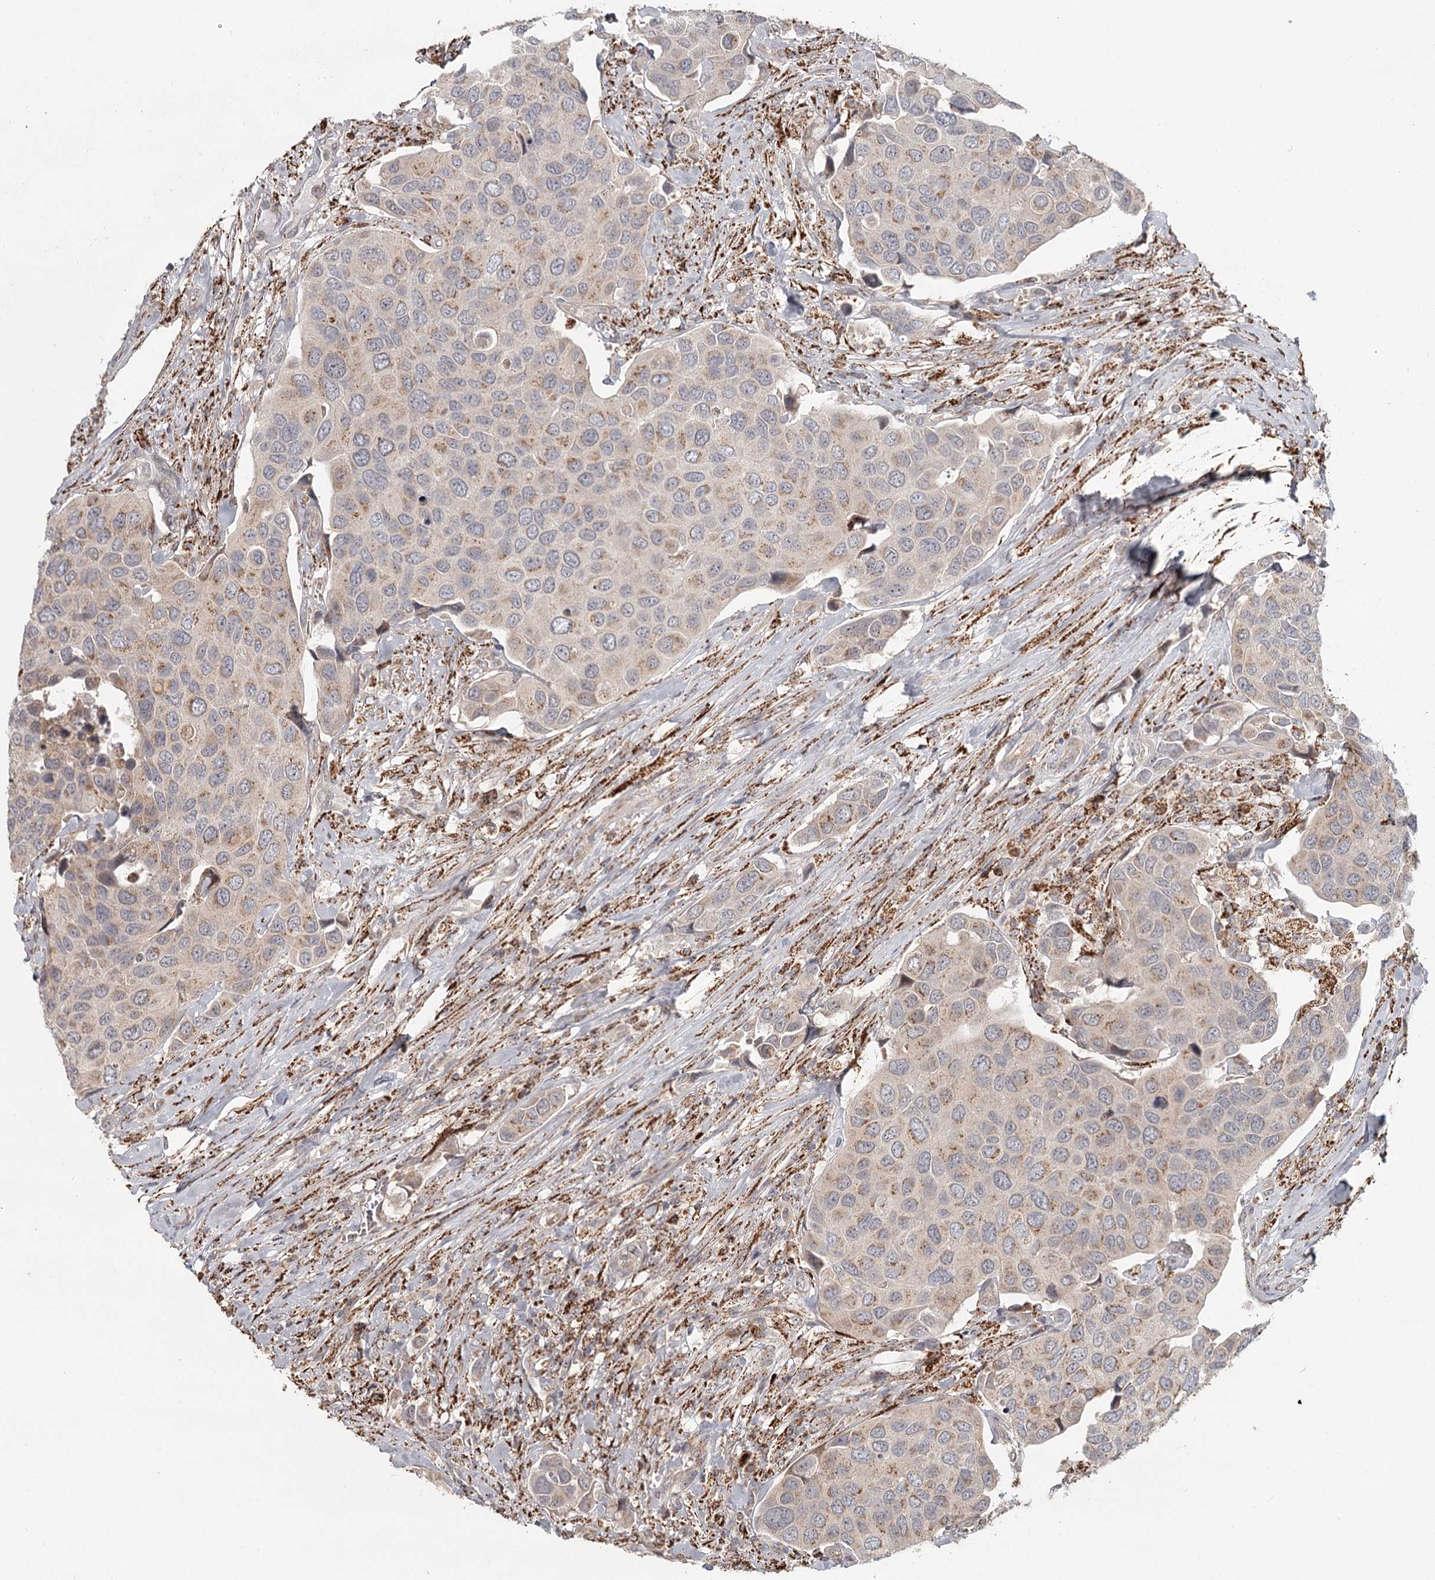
{"staining": {"intensity": "weak", "quantity": "25%-75%", "location": "cytoplasmic/membranous"}, "tissue": "urothelial cancer", "cell_type": "Tumor cells", "image_type": "cancer", "snomed": [{"axis": "morphology", "description": "Urothelial carcinoma, High grade"}, {"axis": "topography", "description": "Urinary bladder"}], "caption": "Brown immunohistochemical staining in urothelial carcinoma (high-grade) demonstrates weak cytoplasmic/membranous staining in approximately 25%-75% of tumor cells. (IHC, brightfield microscopy, high magnification).", "gene": "CDC123", "patient": {"sex": "male", "age": 74}}